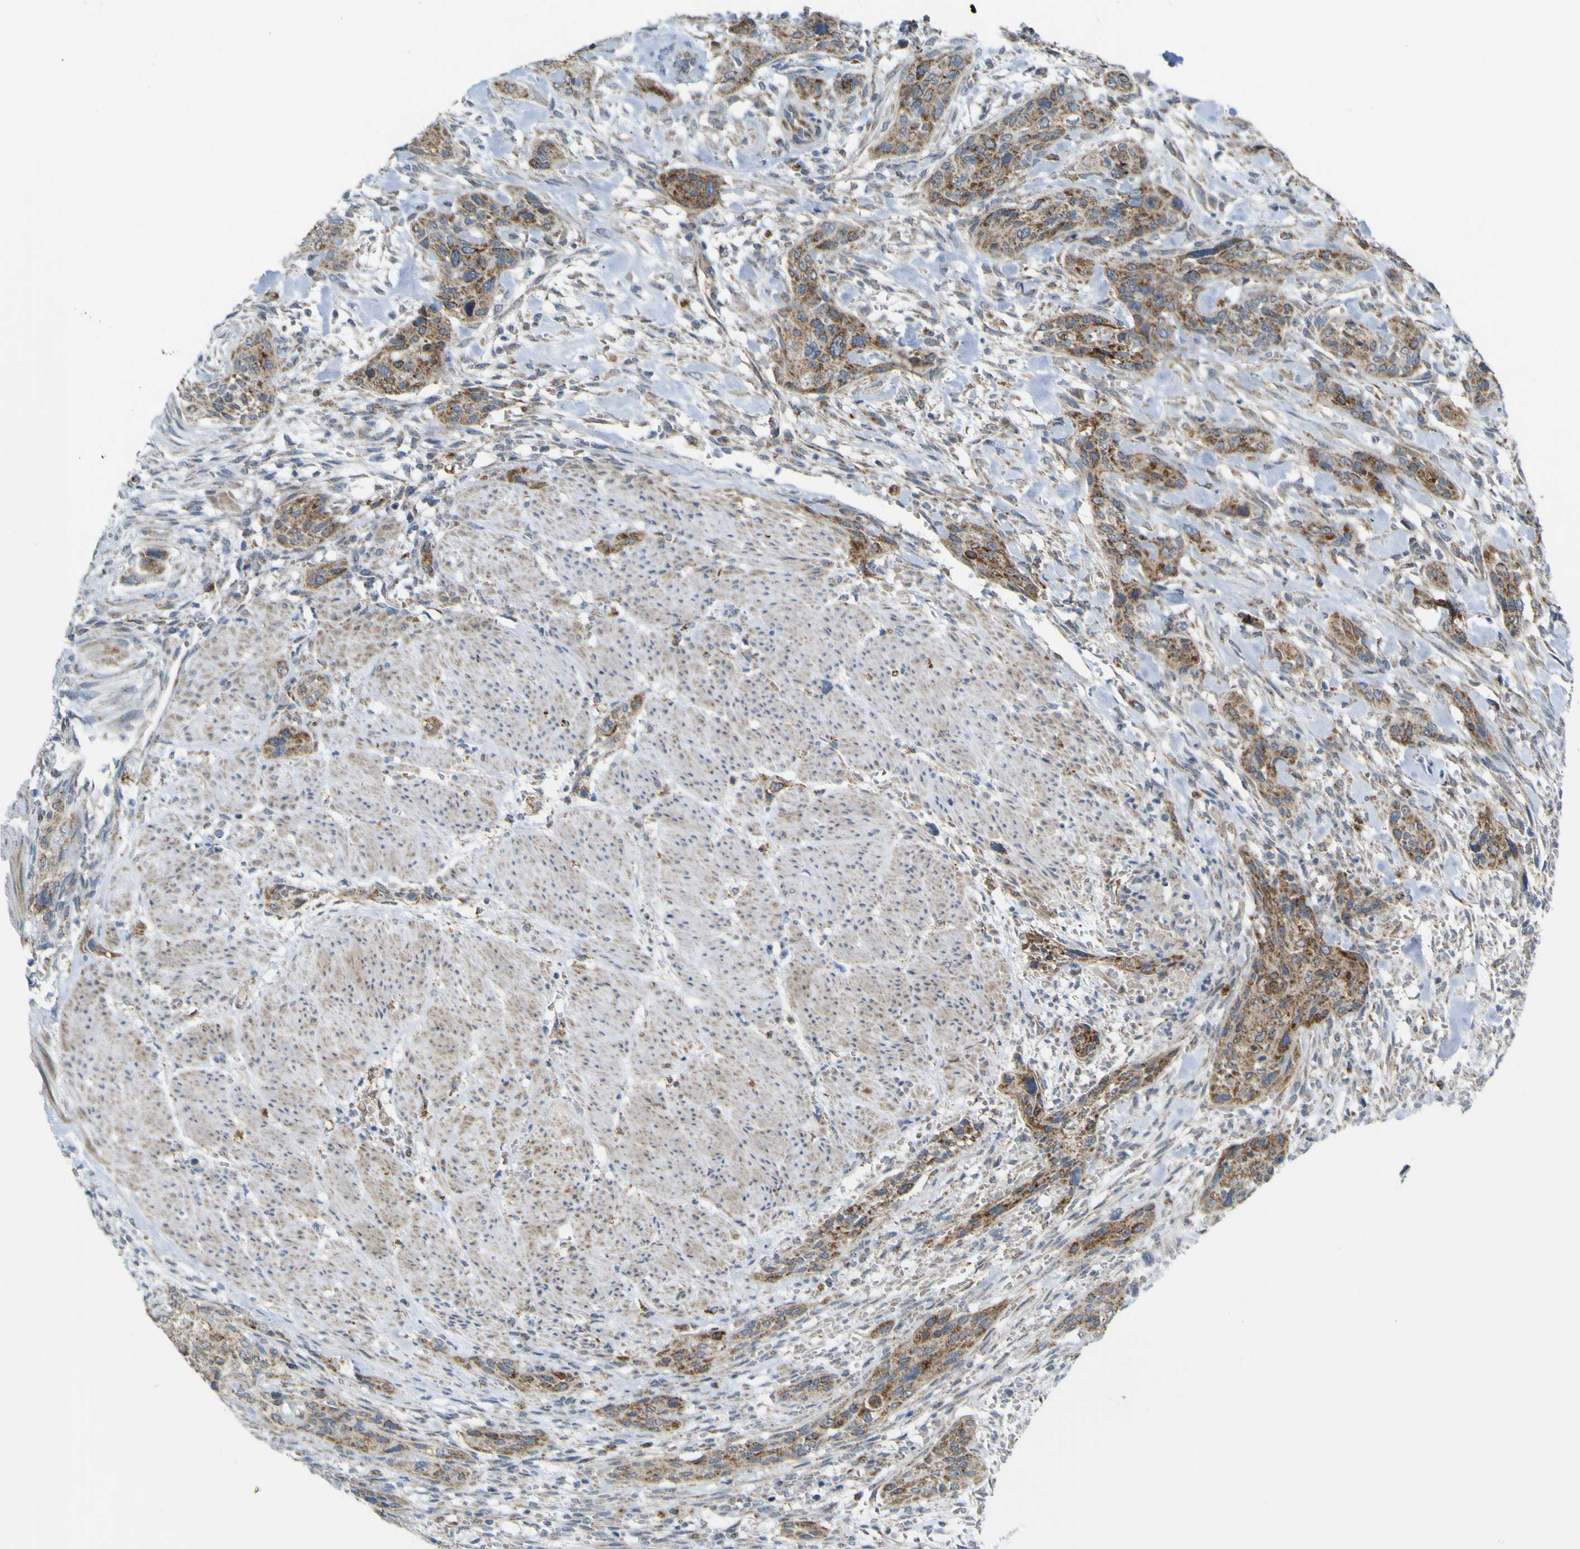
{"staining": {"intensity": "moderate", "quantity": ">75%", "location": "cytoplasmic/membranous"}, "tissue": "urothelial cancer", "cell_type": "Tumor cells", "image_type": "cancer", "snomed": [{"axis": "morphology", "description": "Urothelial carcinoma, High grade"}, {"axis": "topography", "description": "Urinary bladder"}], "caption": "Human high-grade urothelial carcinoma stained with a brown dye demonstrates moderate cytoplasmic/membranous positive expression in approximately >75% of tumor cells.", "gene": "ACBD5", "patient": {"sex": "male", "age": 35}}